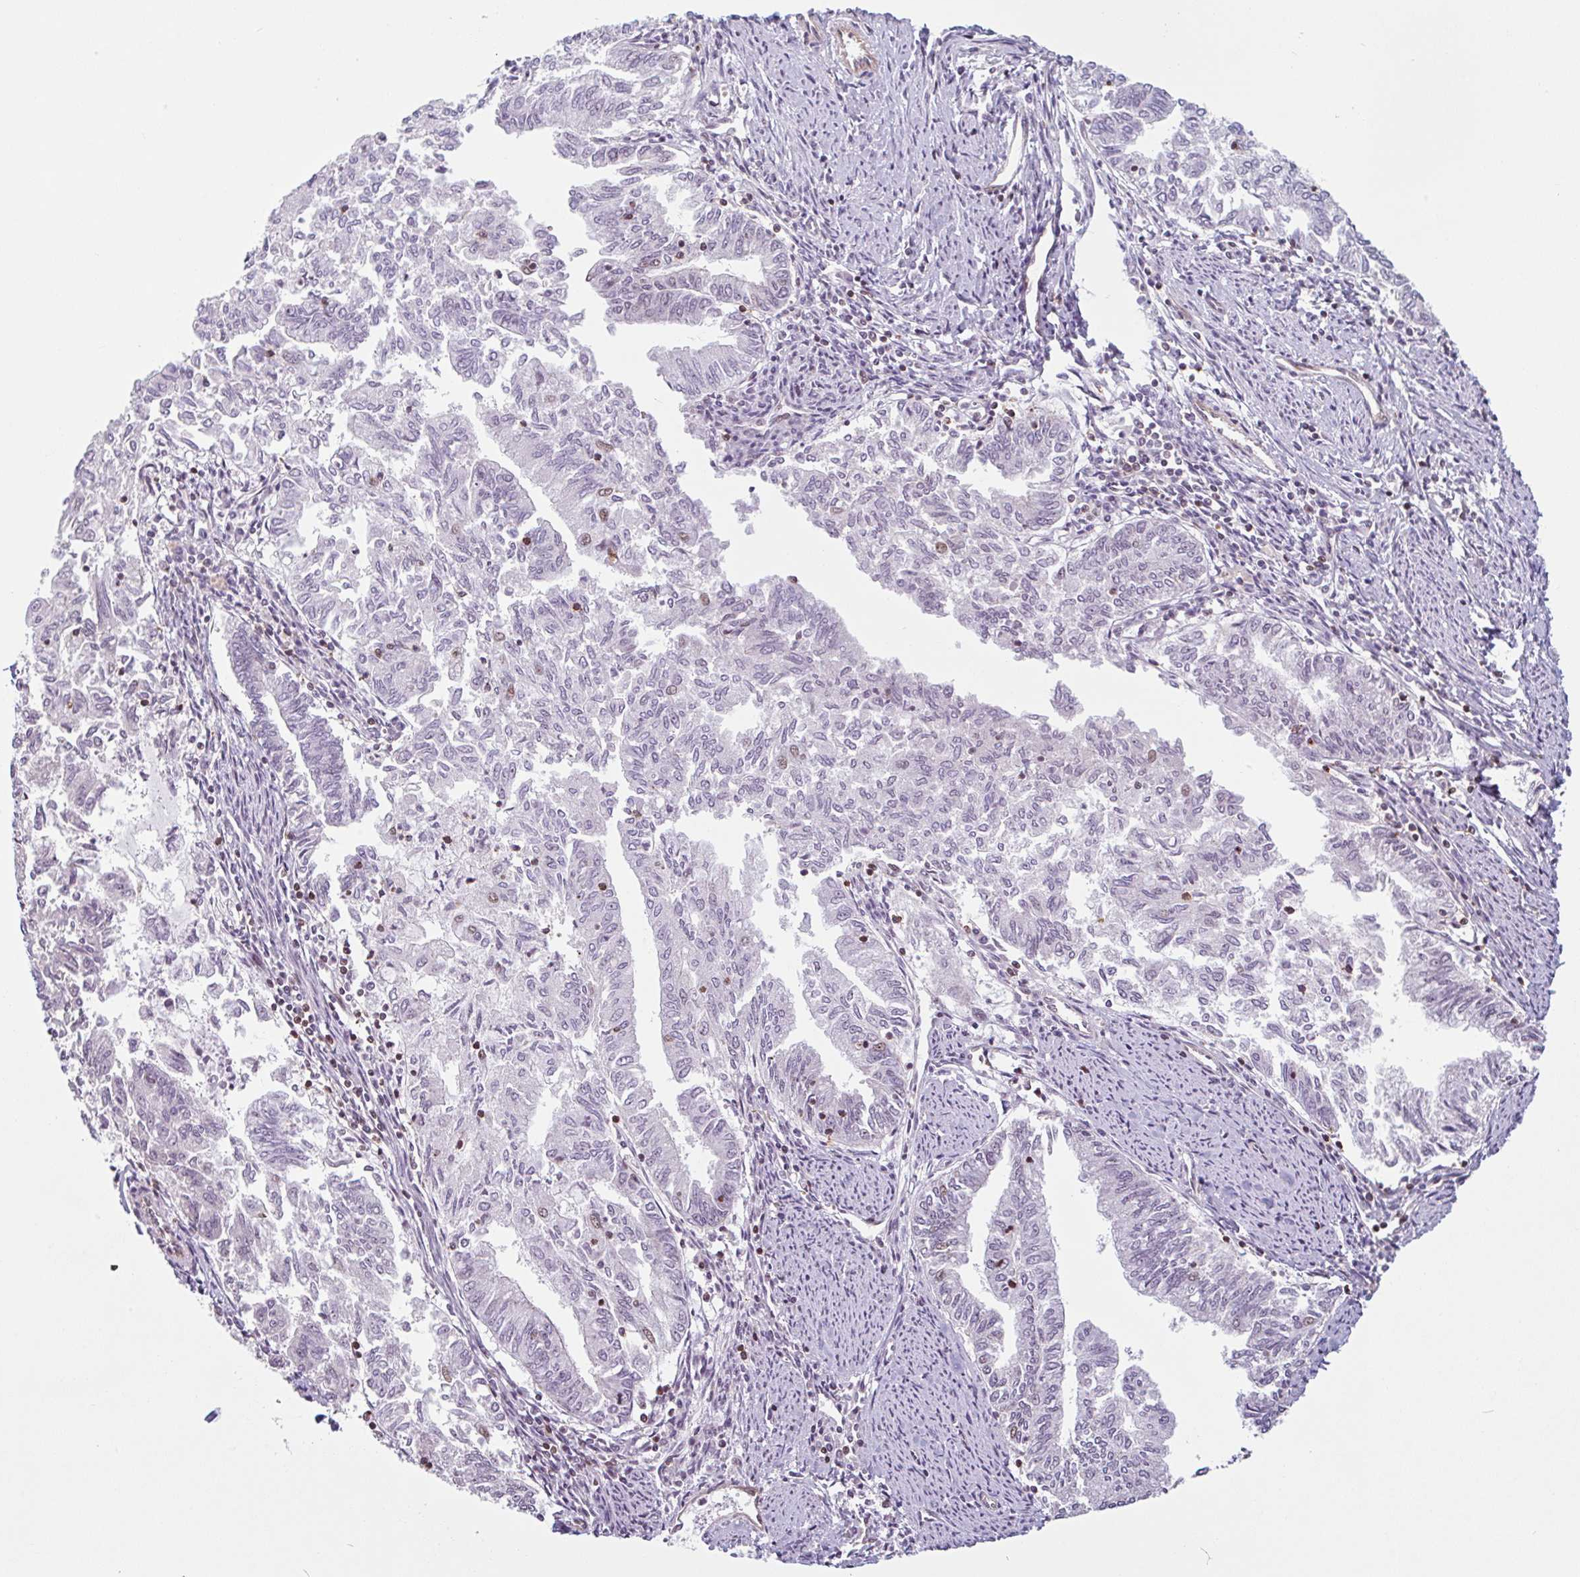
{"staining": {"intensity": "negative", "quantity": "none", "location": "none"}, "tissue": "endometrial cancer", "cell_type": "Tumor cells", "image_type": "cancer", "snomed": [{"axis": "morphology", "description": "Adenocarcinoma, NOS"}, {"axis": "topography", "description": "Endometrium"}], "caption": "Adenocarcinoma (endometrial) stained for a protein using immunohistochemistry (IHC) reveals no positivity tumor cells.", "gene": "ZNF689", "patient": {"sex": "female", "age": 79}}